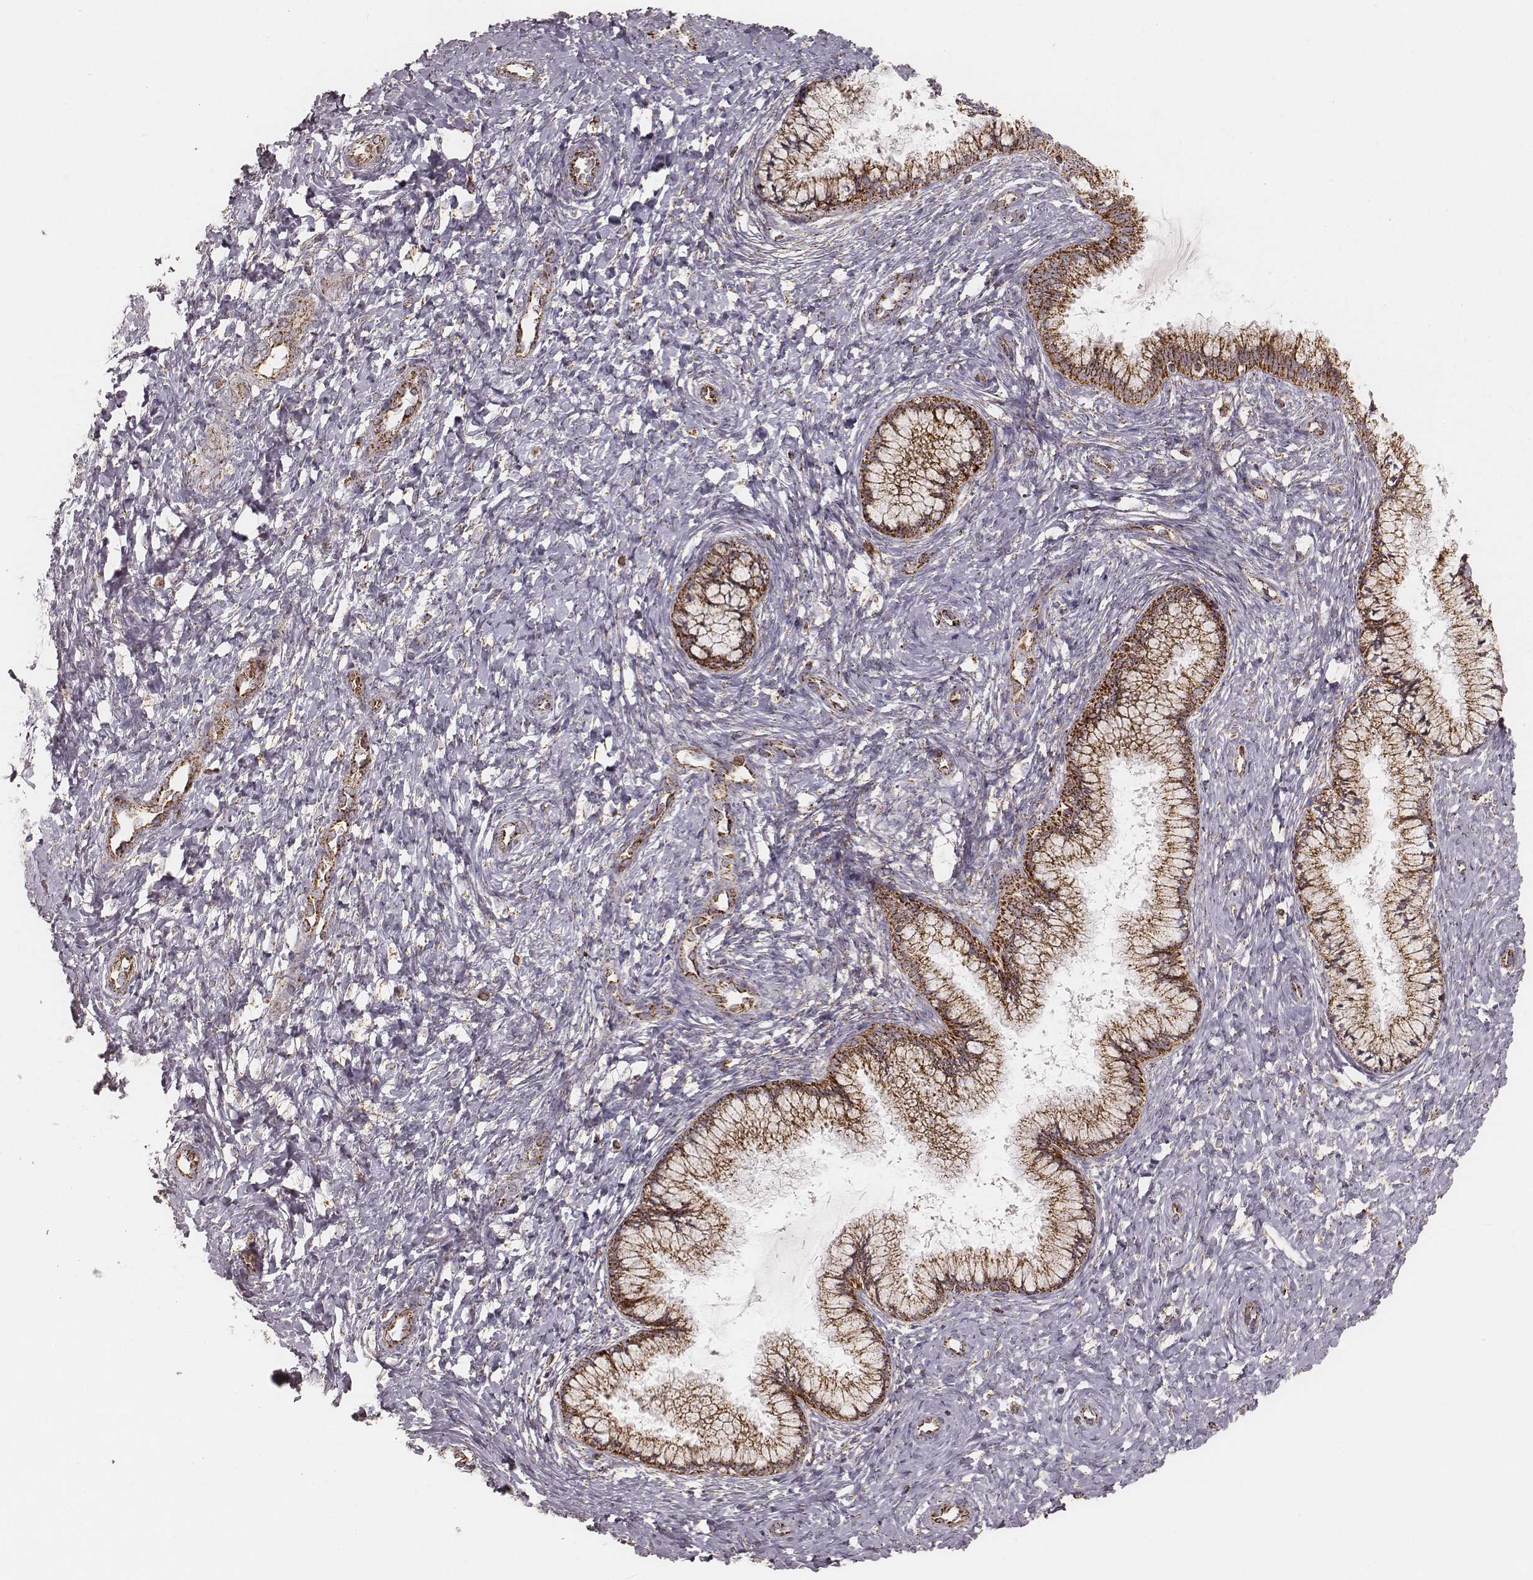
{"staining": {"intensity": "strong", "quantity": ">75%", "location": "cytoplasmic/membranous"}, "tissue": "cervix", "cell_type": "Glandular cells", "image_type": "normal", "snomed": [{"axis": "morphology", "description": "Normal tissue, NOS"}, {"axis": "topography", "description": "Cervix"}], "caption": "Immunohistochemistry photomicrograph of benign cervix: human cervix stained using immunohistochemistry (IHC) shows high levels of strong protein expression localized specifically in the cytoplasmic/membranous of glandular cells, appearing as a cytoplasmic/membranous brown color.", "gene": "CS", "patient": {"sex": "female", "age": 37}}